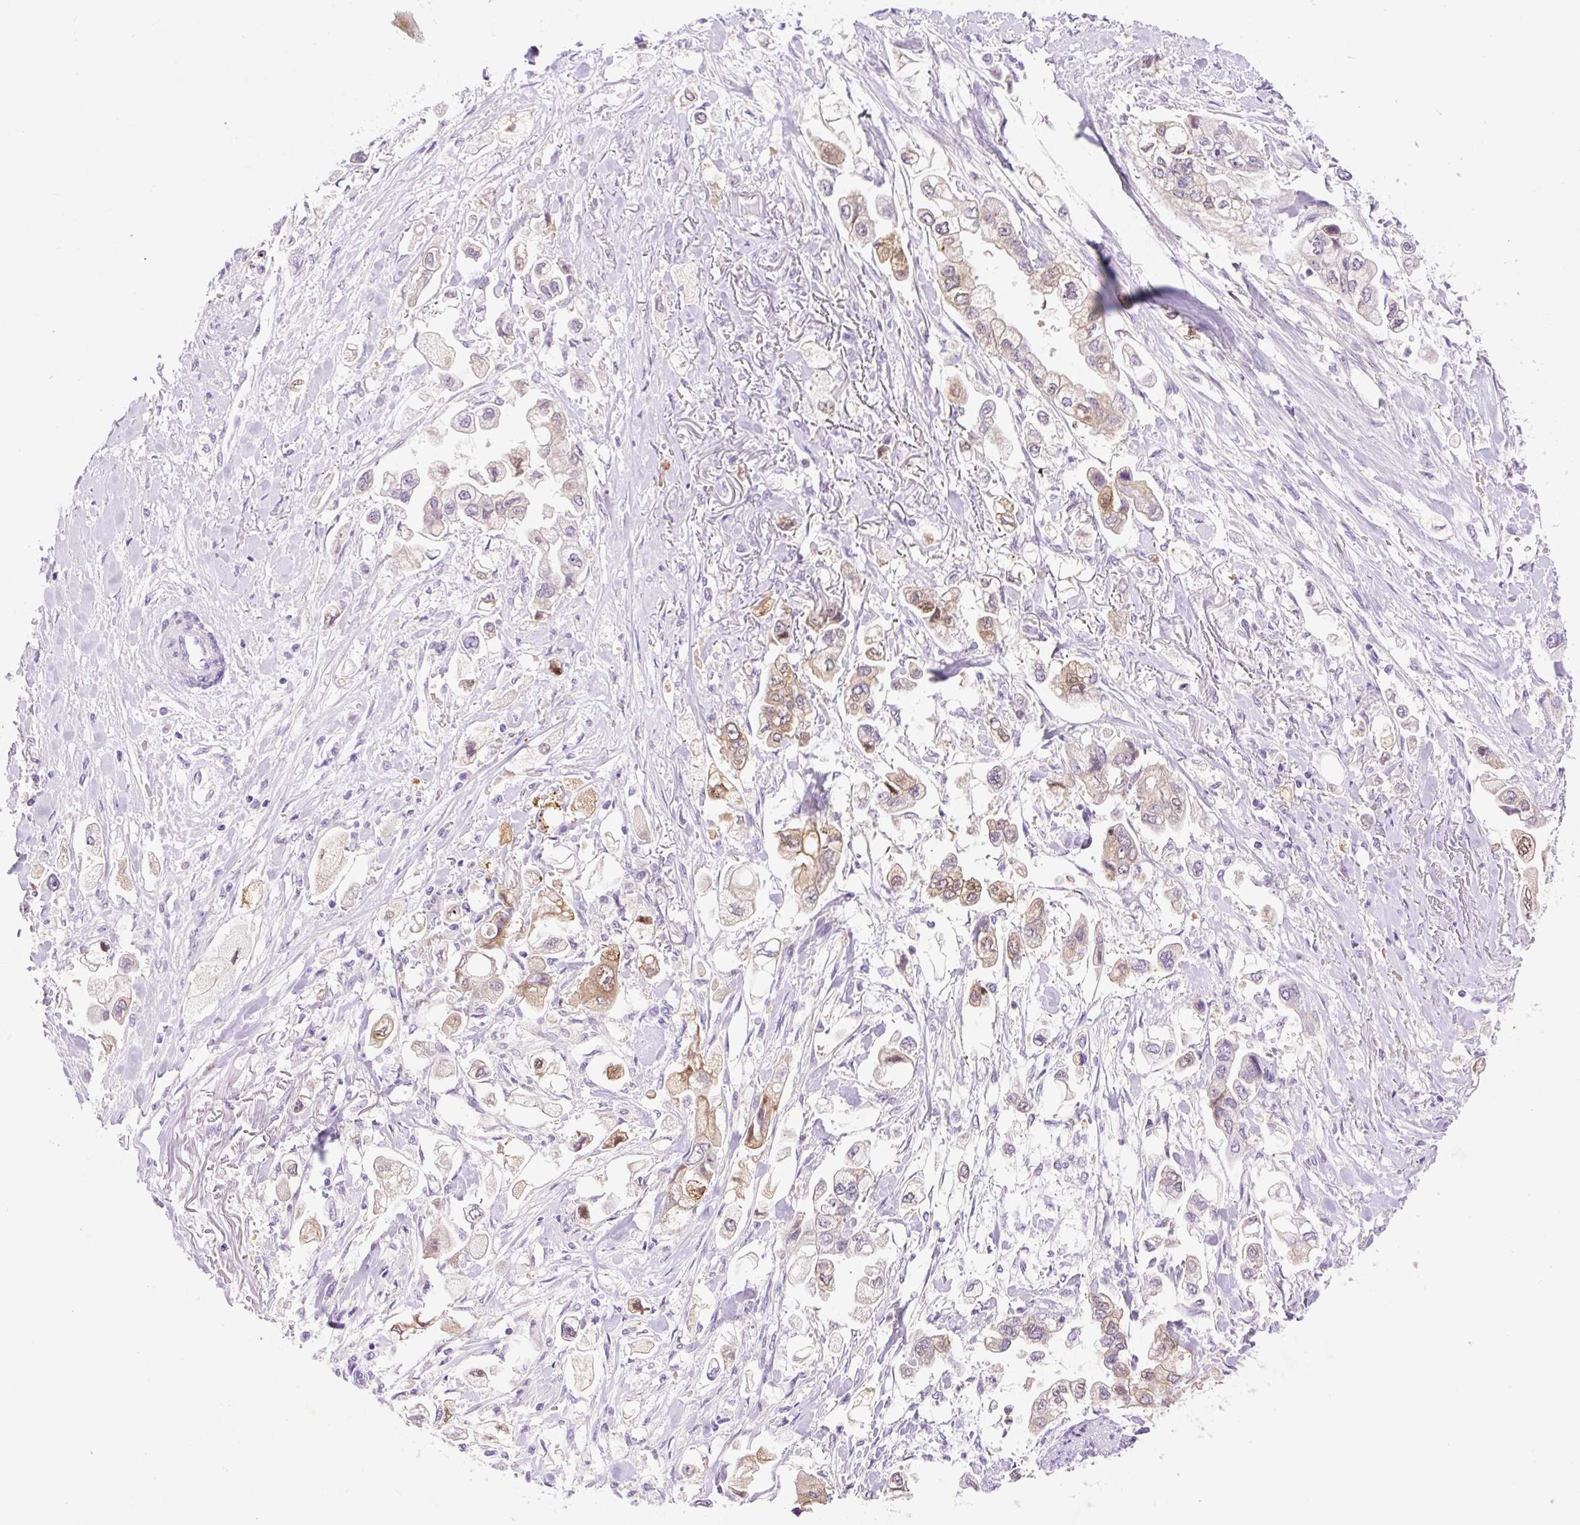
{"staining": {"intensity": "moderate", "quantity": "25%-75%", "location": "cytoplasmic/membranous"}, "tissue": "stomach cancer", "cell_type": "Tumor cells", "image_type": "cancer", "snomed": [{"axis": "morphology", "description": "Adenocarcinoma, NOS"}, {"axis": "topography", "description": "Stomach"}], "caption": "Immunohistochemistry (IHC) image of neoplastic tissue: human stomach cancer (adenocarcinoma) stained using immunohistochemistry displays medium levels of moderate protein expression localized specifically in the cytoplasmic/membranous of tumor cells, appearing as a cytoplasmic/membranous brown color.", "gene": "LHFPL5", "patient": {"sex": "male", "age": 62}}